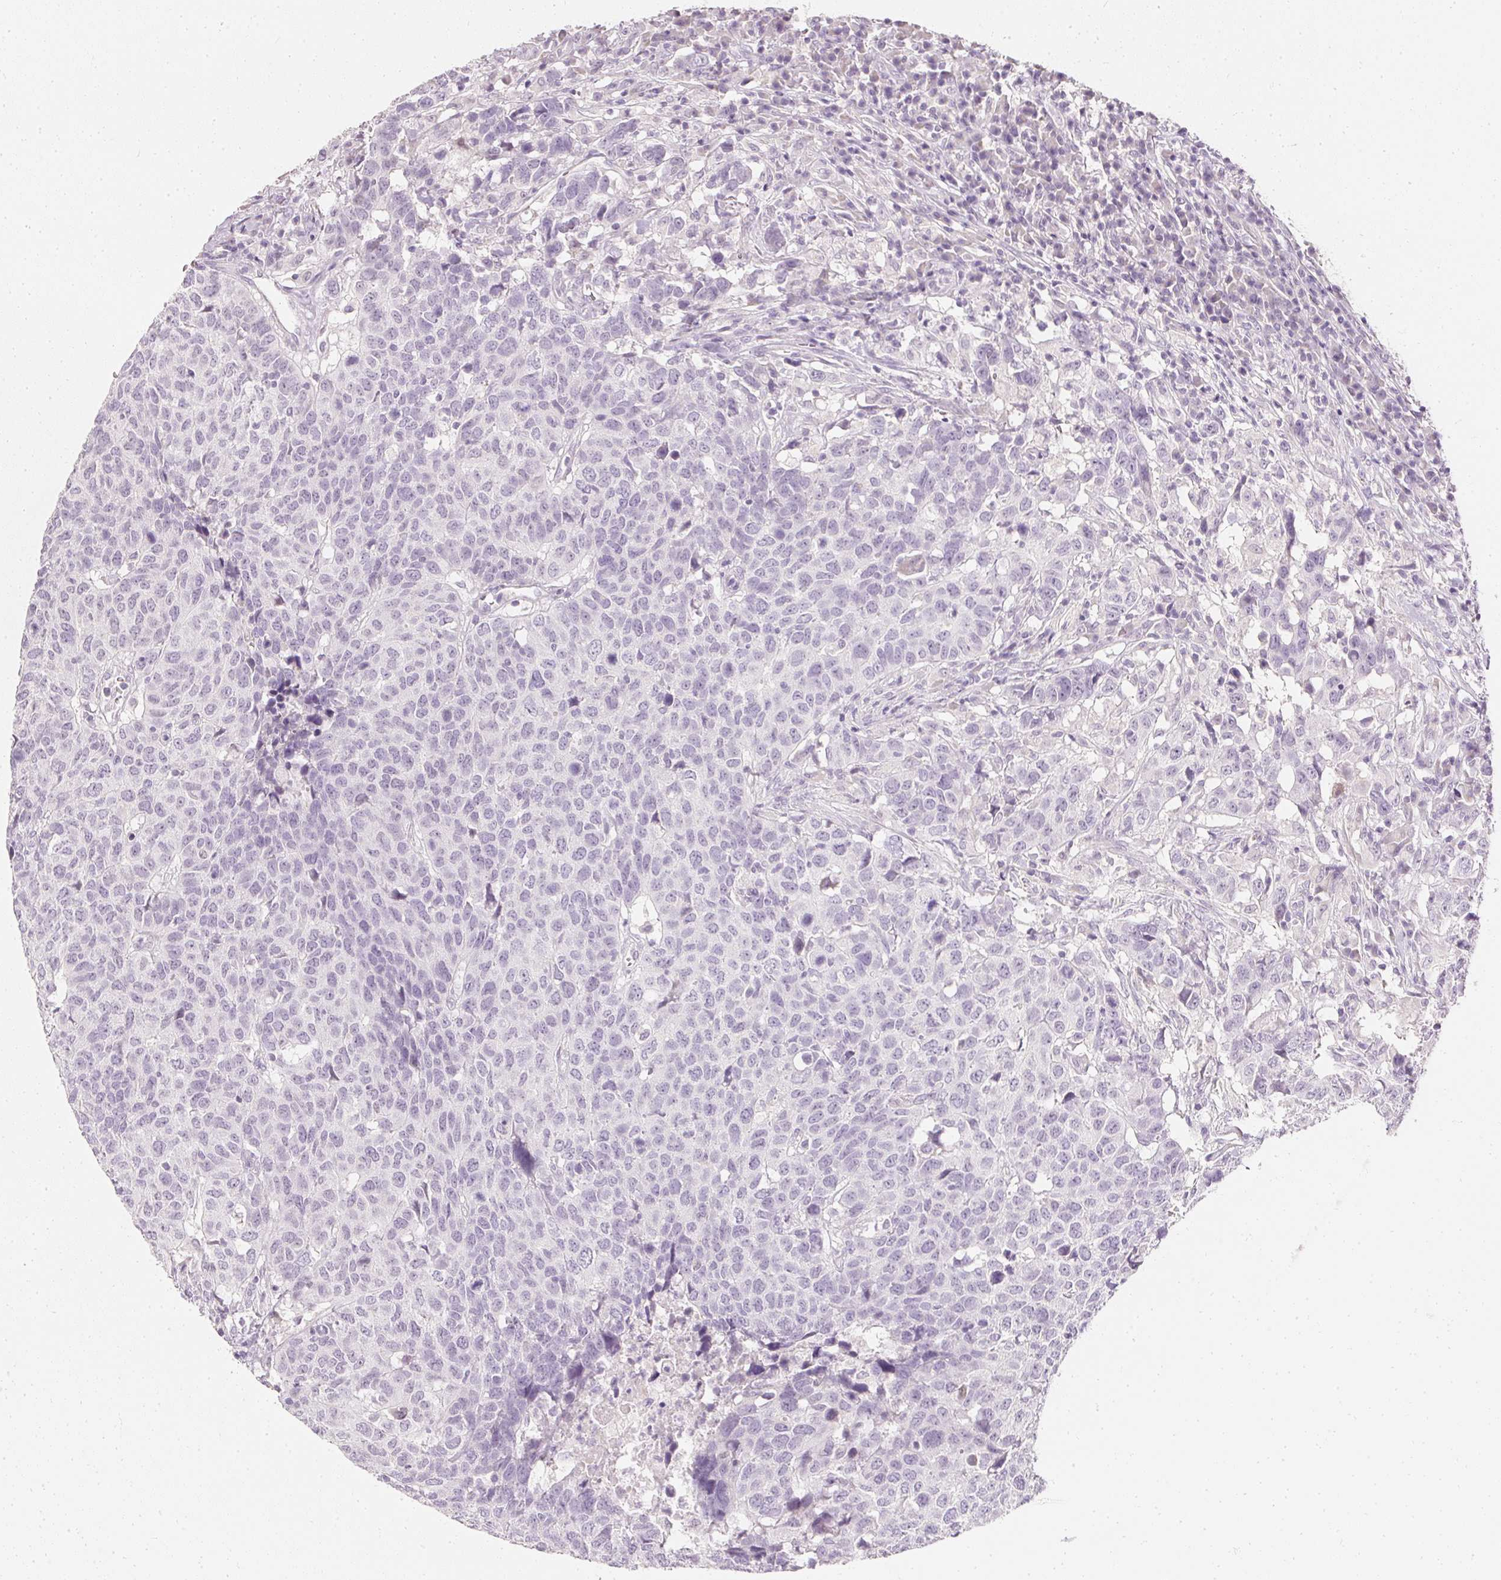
{"staining": {"intensity": "negative", "quantity": "none", "location": "none"}, "tissue": "head and neck cancer", "cell_type": "Tumor cells", "image_type": "cancer", "snomed": [{"axis": "morphology", "description": "Normal tissue, NOS"}, {"axis": "morphology", "description": "Squamous cell carcinoma, NOS"}, {"axis": "topography", "description": "Skeletal muscle"}, {"axis": "topography", "description": "Vascular tissue"}, {"axis": "topography", "description": "Peripheral nerve tissue"}, {"axis": "topography", "description": "Head-Neck"}], "caption": "Squamous cell carcinoma (head and neck) was stained to show a protein in brown. There is no significant expression in tumor cells. The staining is performed using DAB brown chromogen with nuclei counter-stained in using hematoxylin.", "gene": "ELAVL3", "patient": {"sex": "male", "age": 66}}